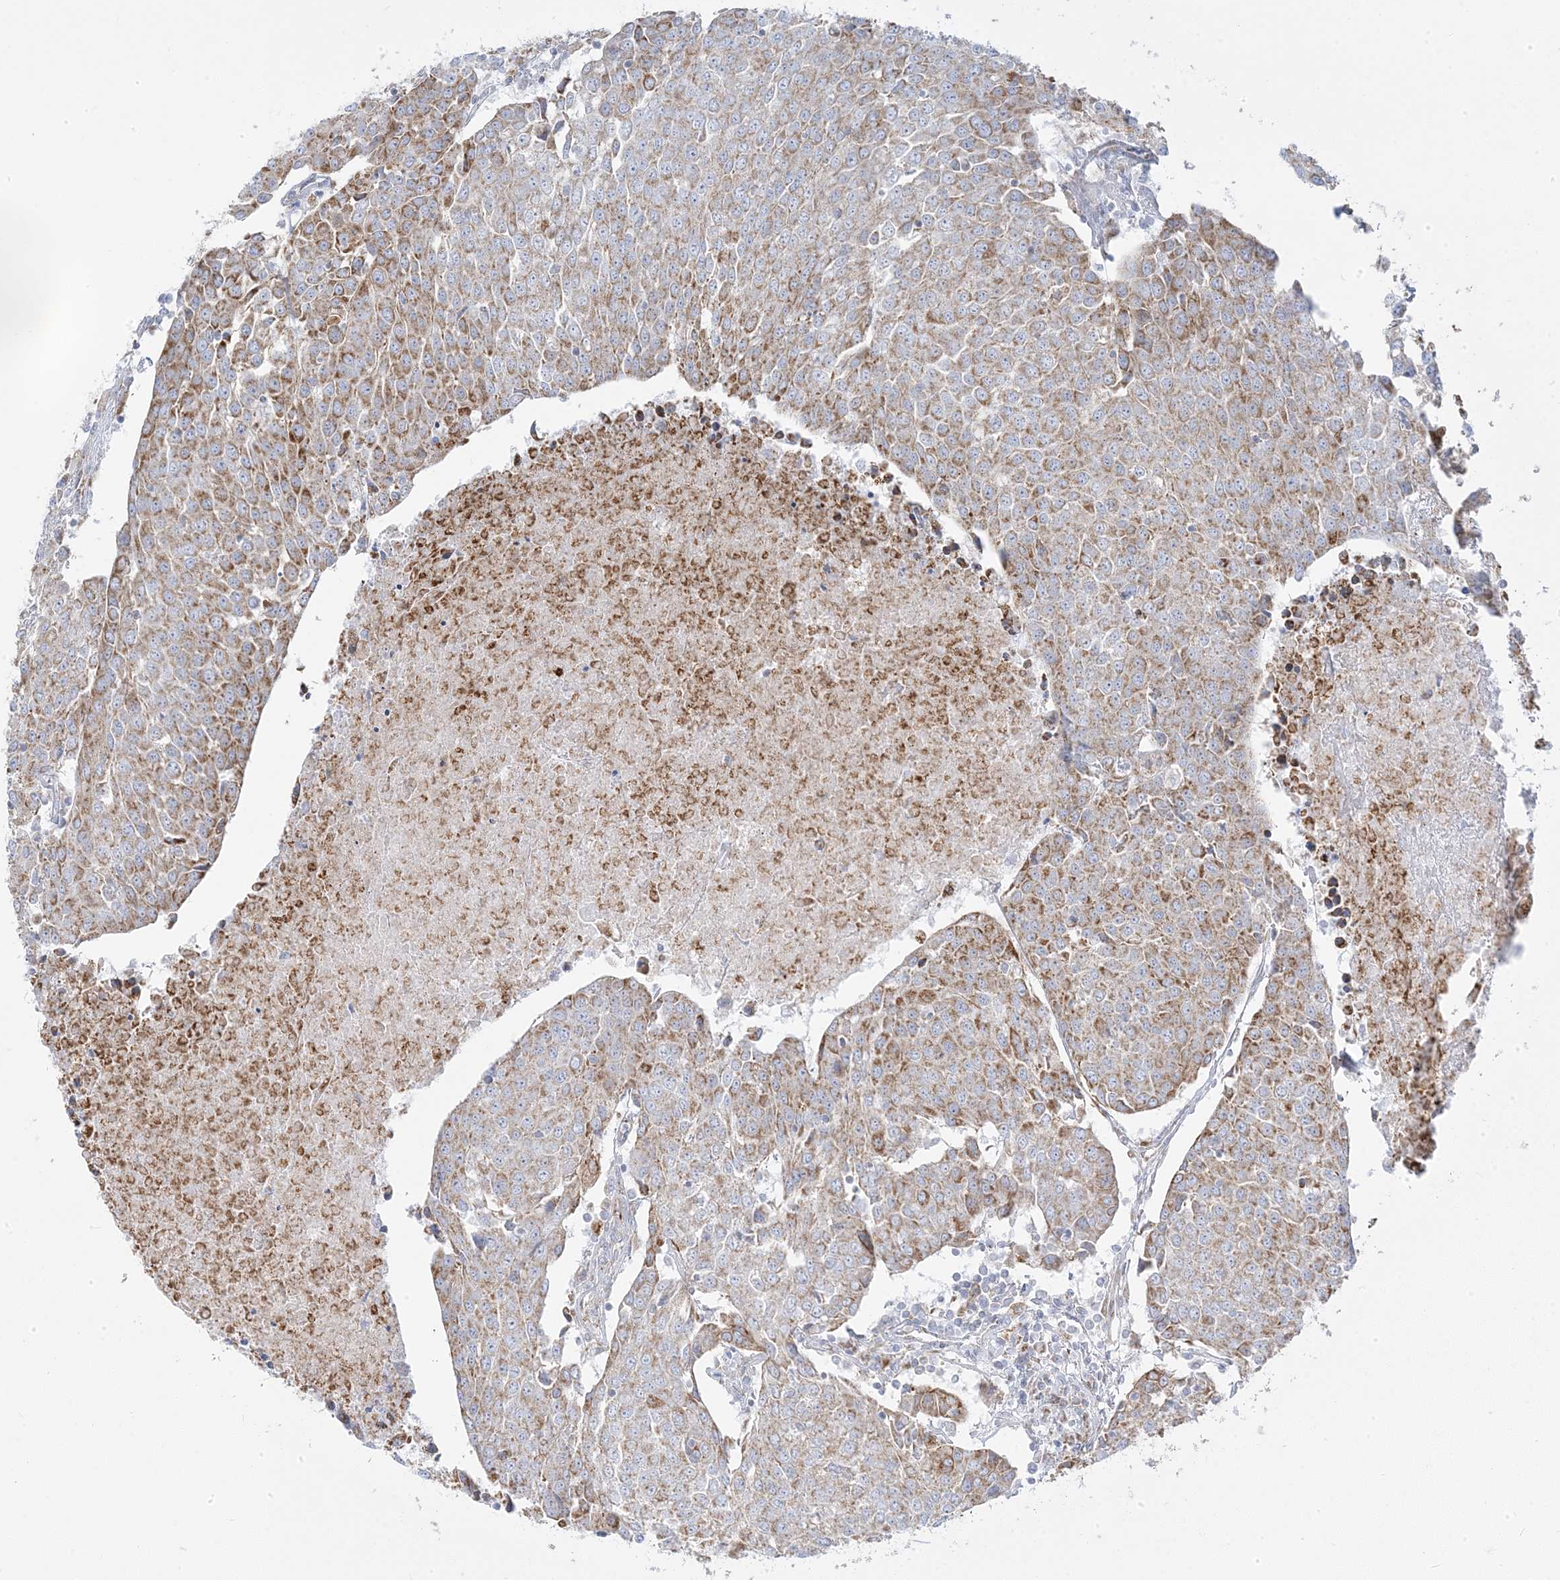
{"staining": {"intensity": "moderate", "quantity": "<25%", "location": "cytoplasmic/membranous"}, "tissue": "urothelial cancer", "cell_type": "Tumor cells", "image_type": "cancer", "snomed": [{"axis": "morphology", "description": "Urothelial carcinoma, High grade"}, {"axis": "topography", "description": "Urinary bladder"}], "caption": "Brown immunohistochemical staining in human high-grade urothelial carcinoma exhibits moderate cytoplasmic/membranous staining in approximately <25% of tumor cells.", "gene": "PCCB", "patient": {"sex": "female", "age": 85}}